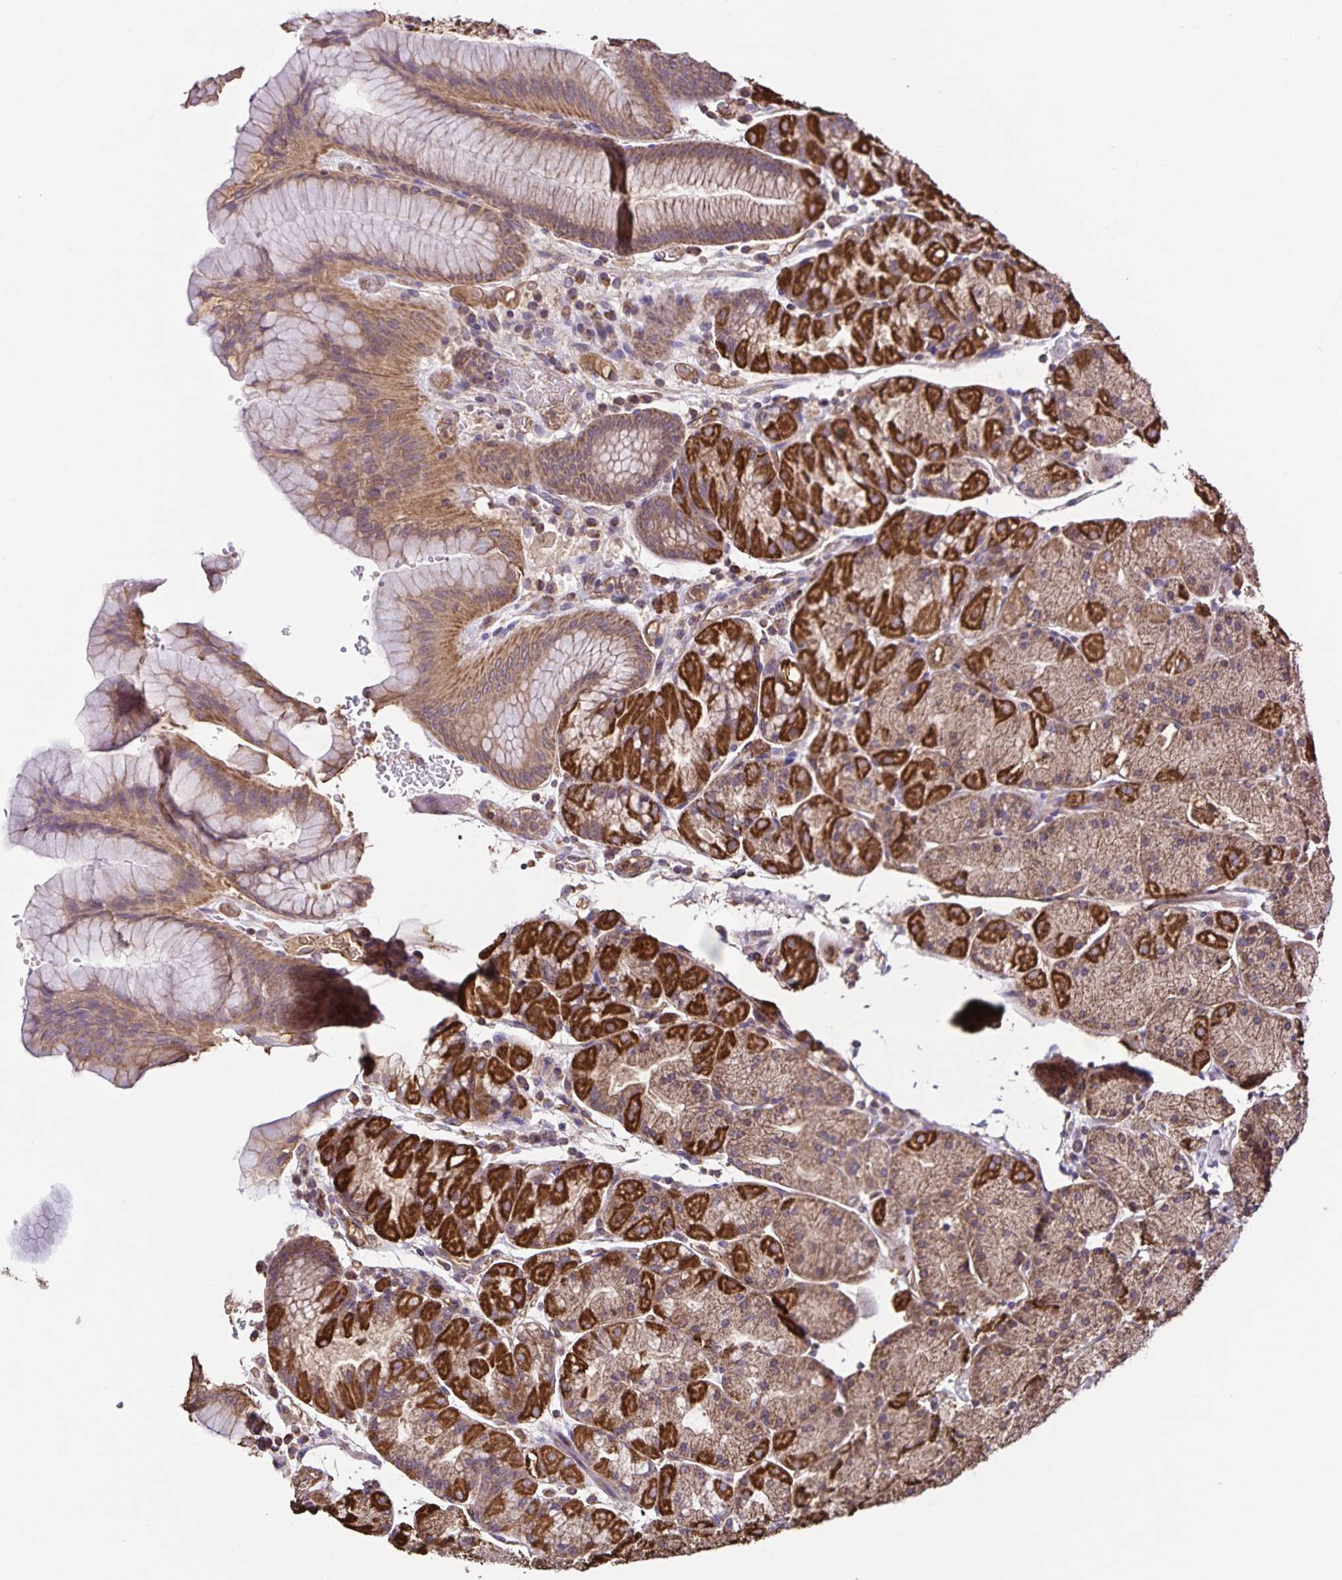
{"staining": {"intensity": "strong", "quantity": "25%-75%", "location": "cytoplasmic/membranous"}, "tissue": "stomach", "cell_type": "Glandular cells", "image_type": "normal", "snomed": [{"axis": "morphology", "description": "Normal tissue, NOS"}, {"axis": "topography", "description": "Stomach, upper"}, {"axis": "topography", "description": "Stomach"}], "caption": "Protein expression analysis of normal stomach demonstrates strong cytoplasmic/membranous positivity in about 25%-75% of glandular cells. Ihc stains the protein in brown and the nuclei are stained blue.", "gene": "MAN1A1", "patient": {"sex": "male", "age": 76}}